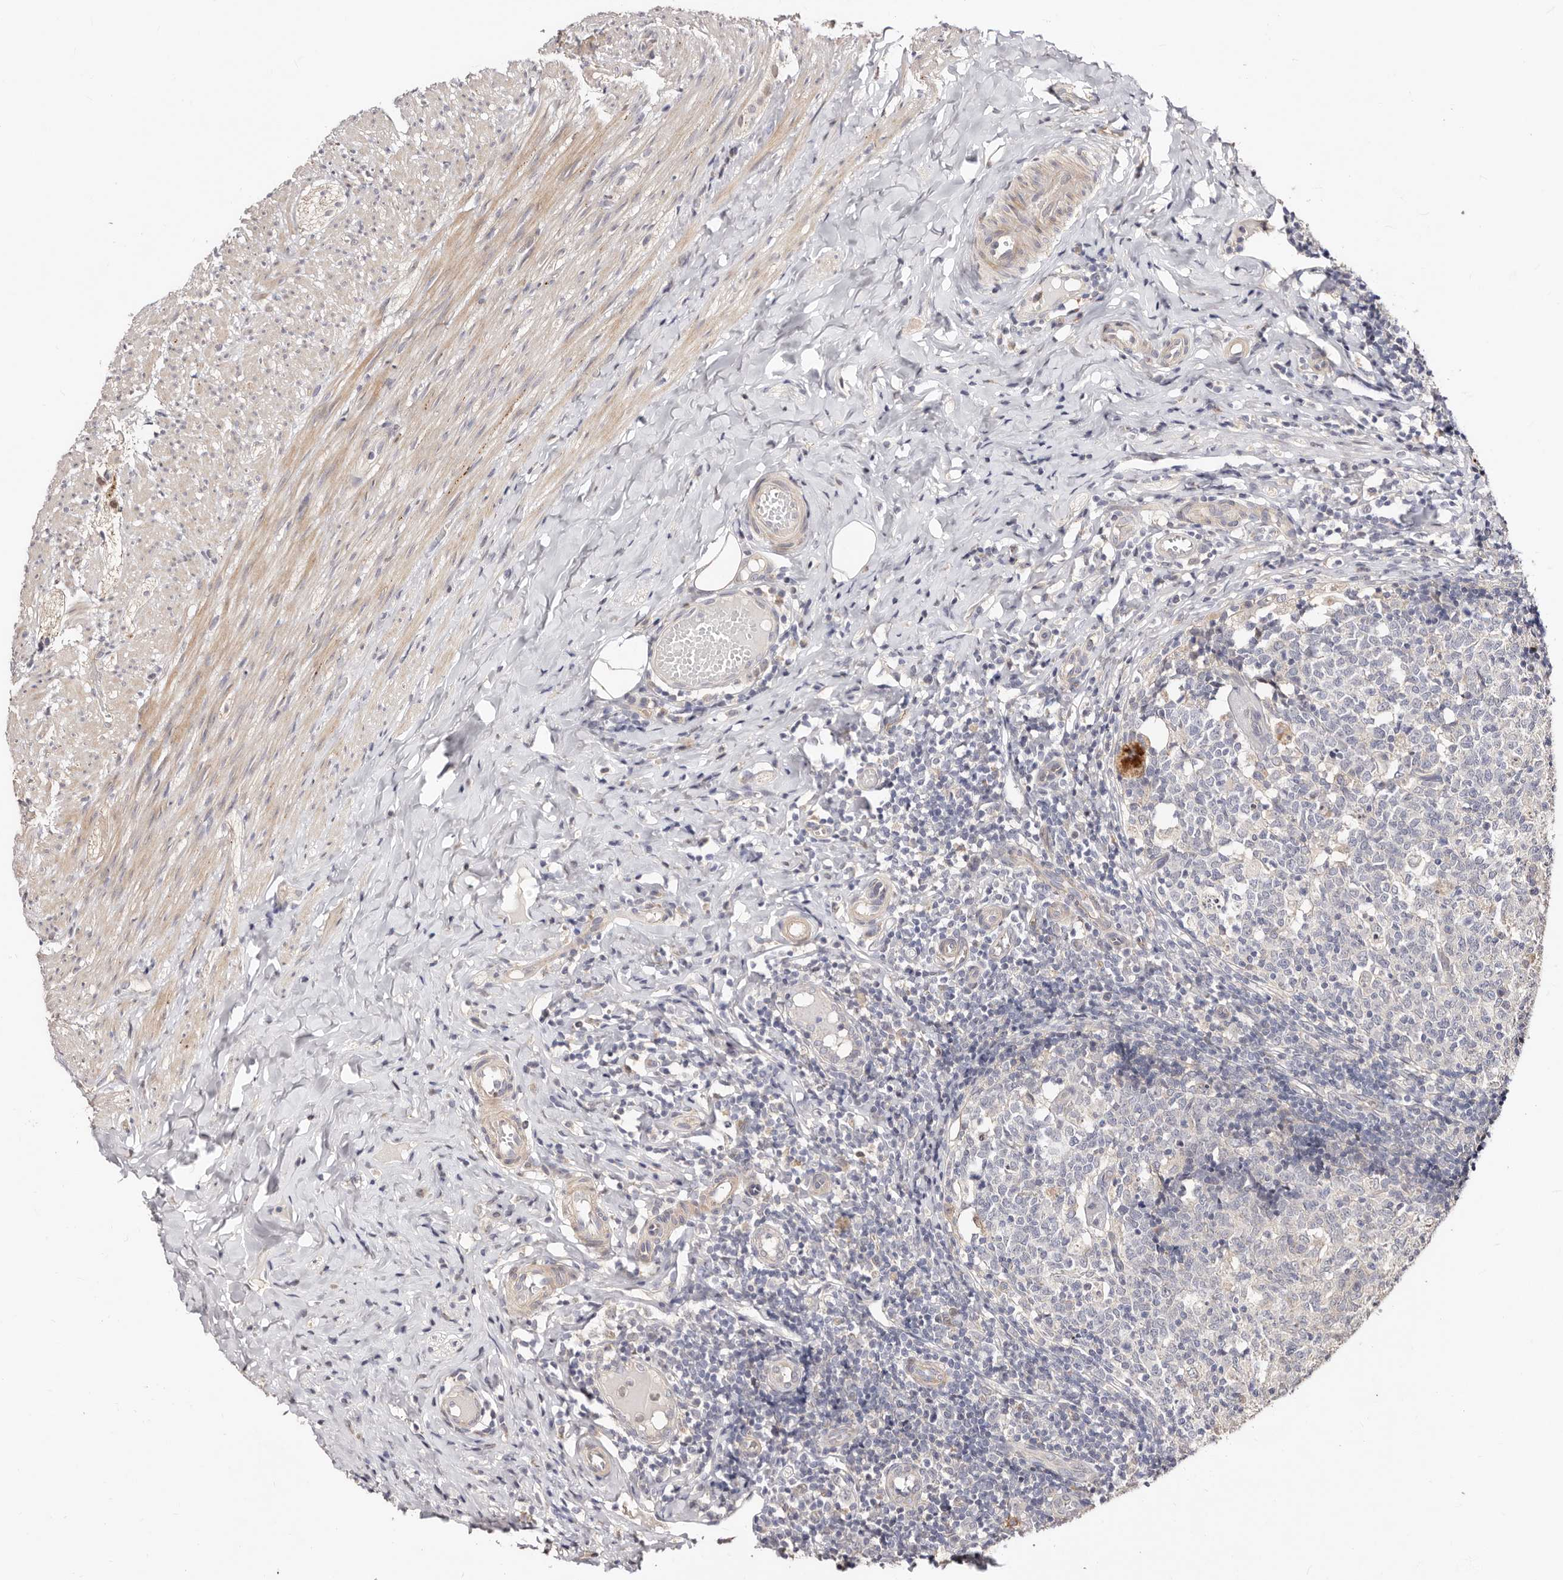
{"staining": {"intensity": "negative", "quantity": "none", "location": "none"}, "tissue": "appendix", "cell_type": "Glandular cells", "image_type": "normal", "snomed": [{"axis": "morphology", "description": "Normal tissue, NOS"}, {"axis": "topography", "description": "Appendix"}], "caption": "Glandular cells are negative for brown protein staining in benign appendix. (Immunohistochemistry (ihc), brightfield microscopy, high magnification).", "gene": "APOL6", "patient": {"sex": "male", "age": 8}}